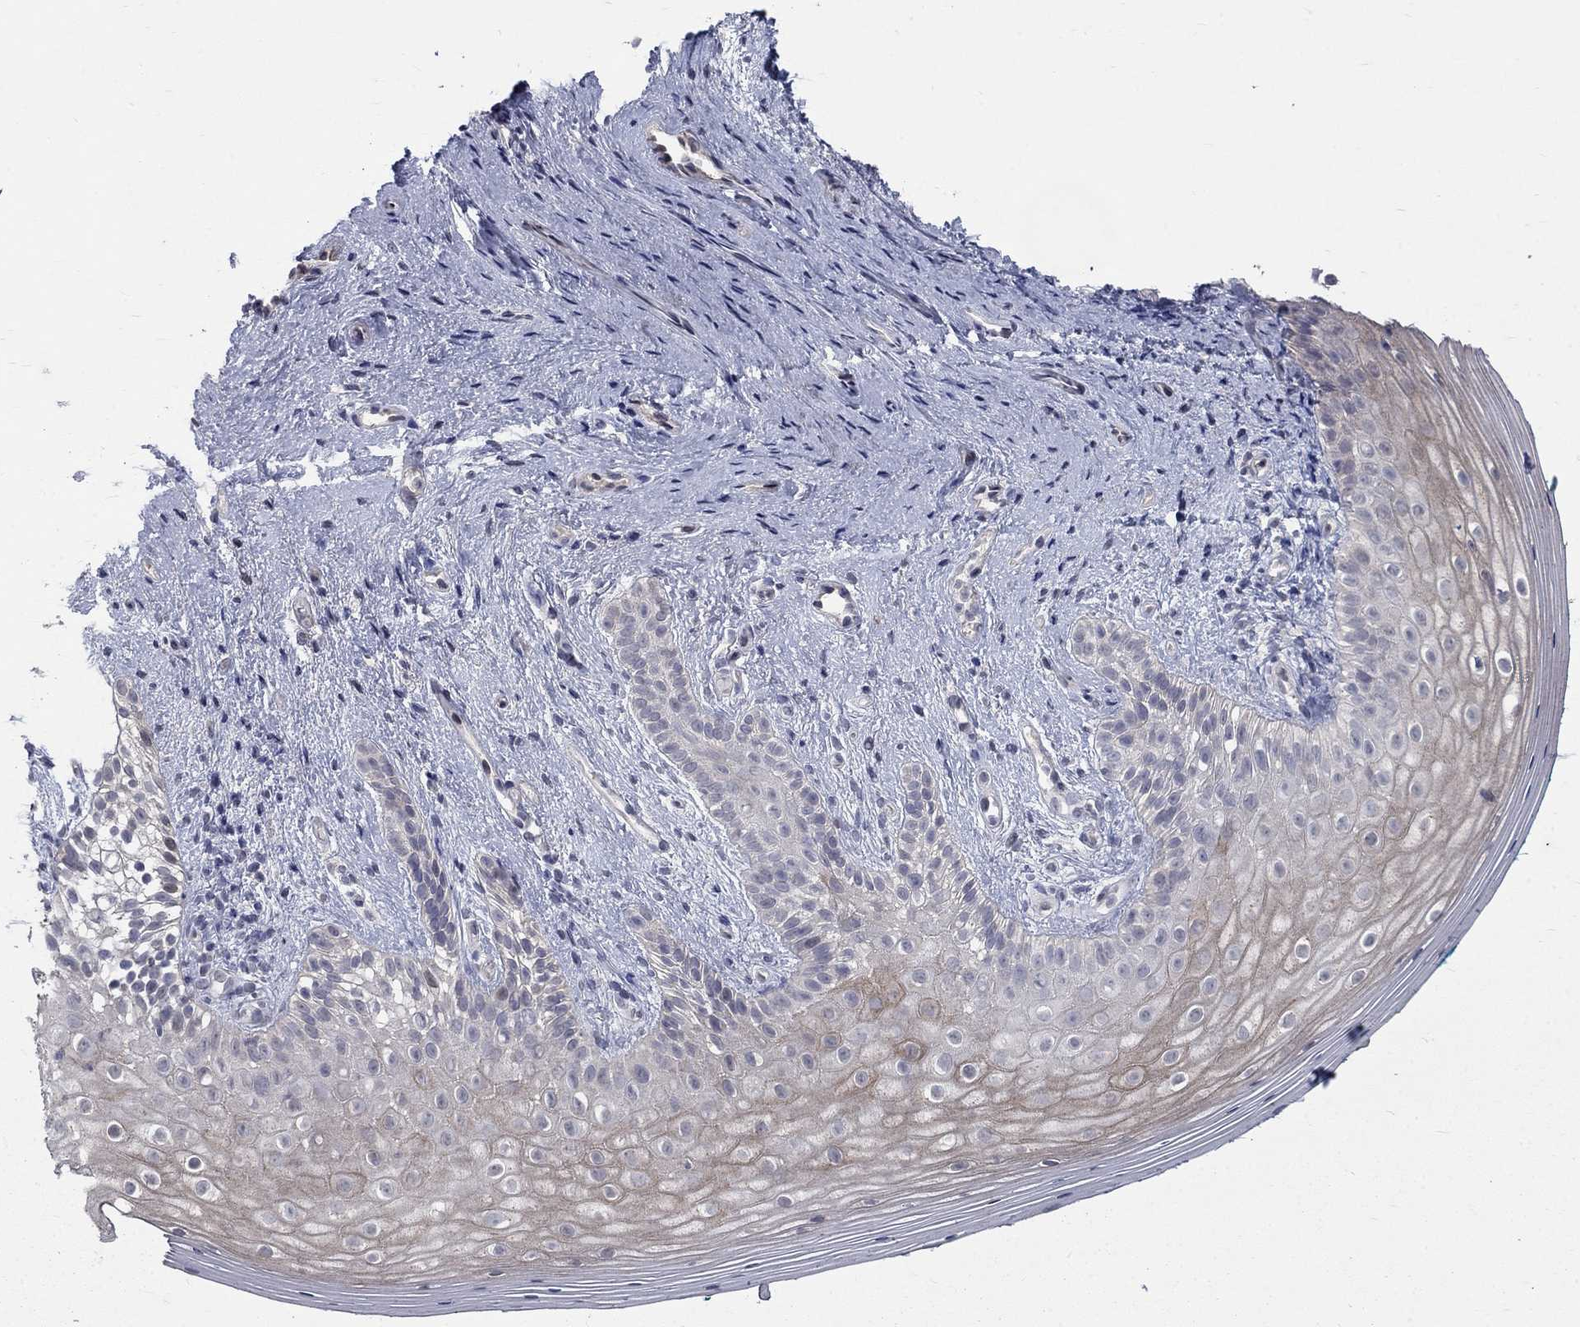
{"staining": {"intensity": "weak", "quantity": "<25%", "location": "cytoplasmic/membranous"}, "tissue": "vagina", "cell_type": "Squamous epithelial cells", "image_type": "normal", "snomed": [{"axis": "morphology", "description": "Normal tissue, NOS"}, {"axis": "topography", "description": "Vagina"}], "caption": "Immunohistochemistry of normal vagina exhibits no staining in squamous epithelial cells. (DAB immunohistochemistry, high magnification).", "gene": "FAM3B", "patient": {"sex": "female", "age": 47}}